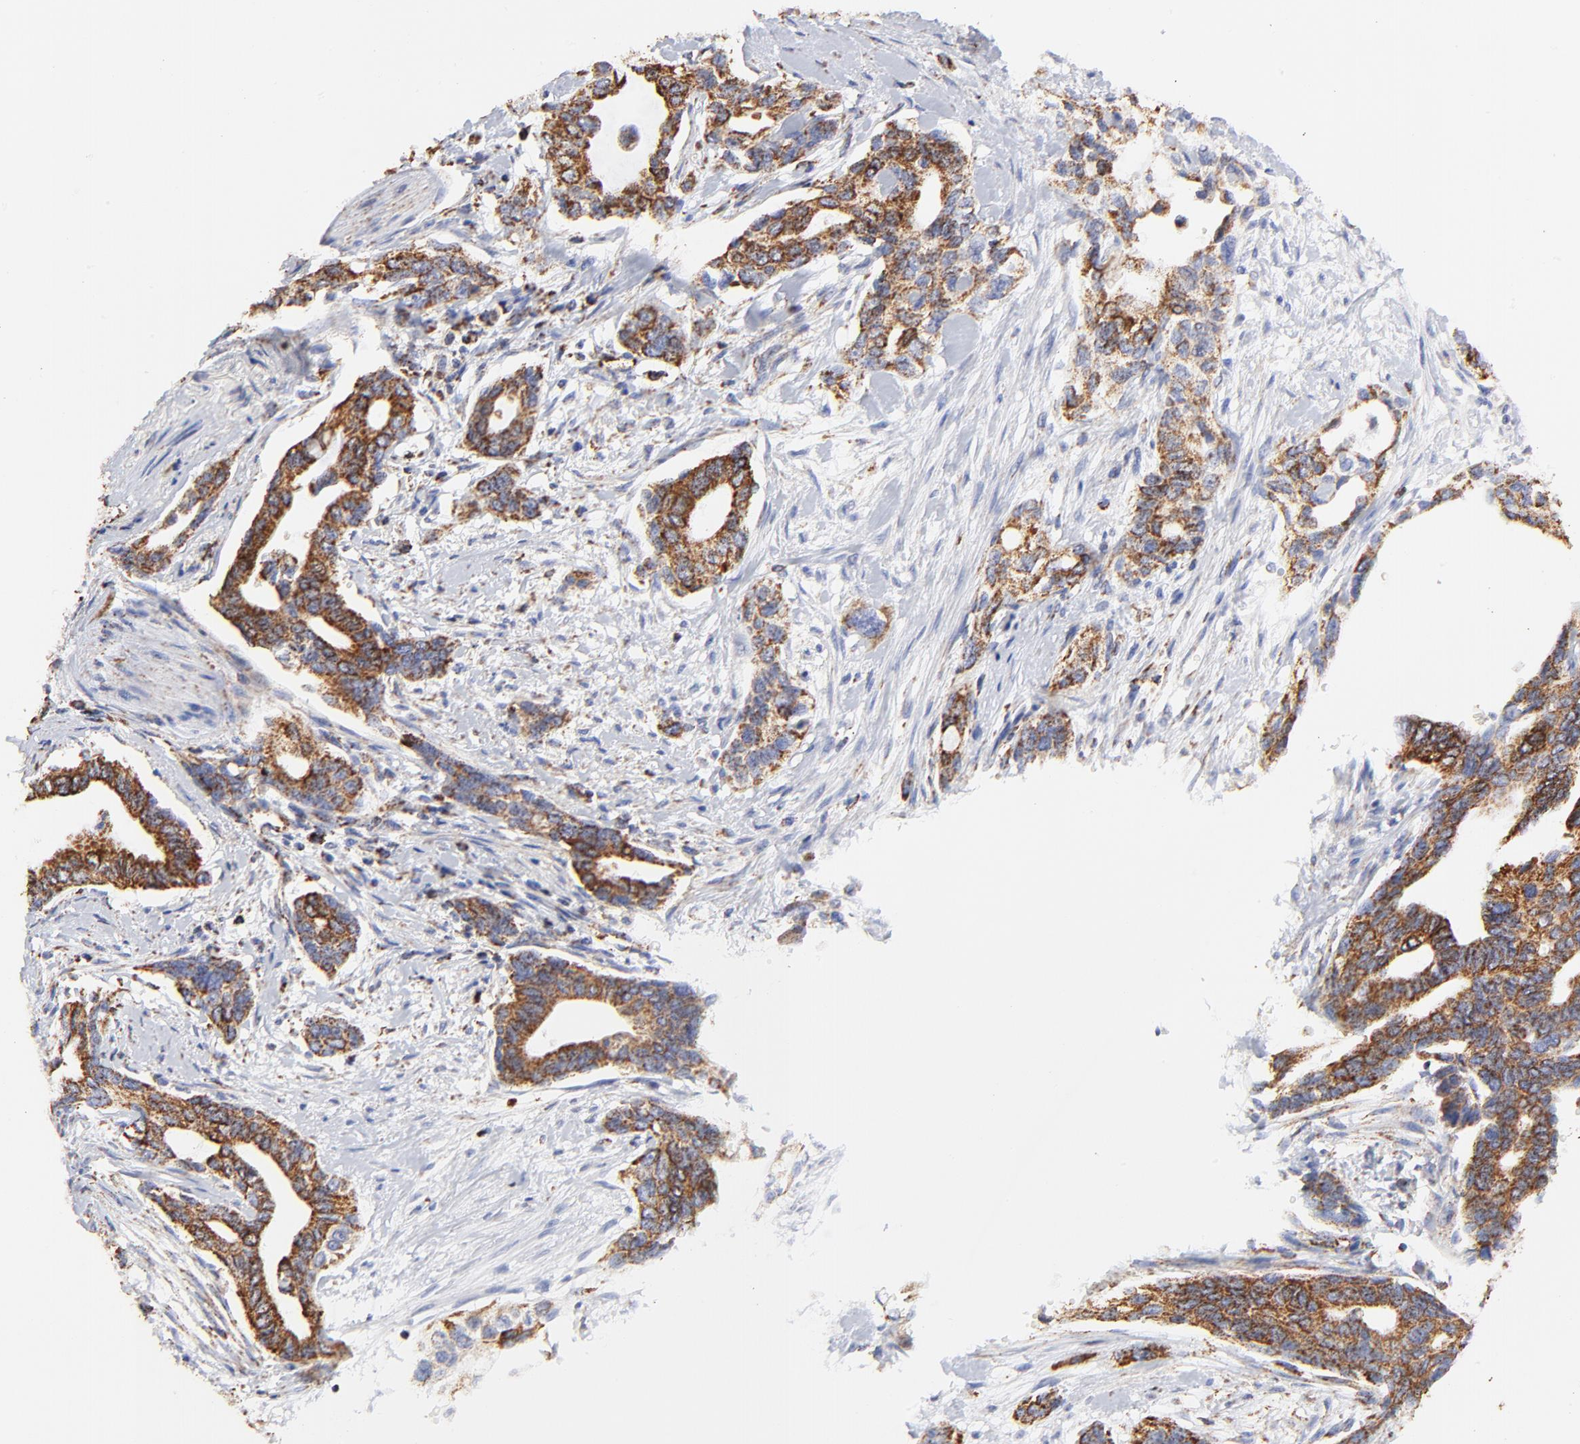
{"staining": {"intensity": "strong", "quantity": ">75%", "location": "cytoplasmic/membranous"}, "tissue": "pancreatic cancer", "cell_type": "Tumor cells", "image_type": "cancer", "snomed": [{"axis": "morphology", "description": "Adenocarcinoma, NOS"}, {"axis": "topography", "description": "Pancreas"}], "caption": "Strong cytoplasmic/membranous expression is identified in approximately >75% of tumor cells in pancreatic cancer.", "gene": "COX4I1", "patient": {"sex": "female", "age": 60}}